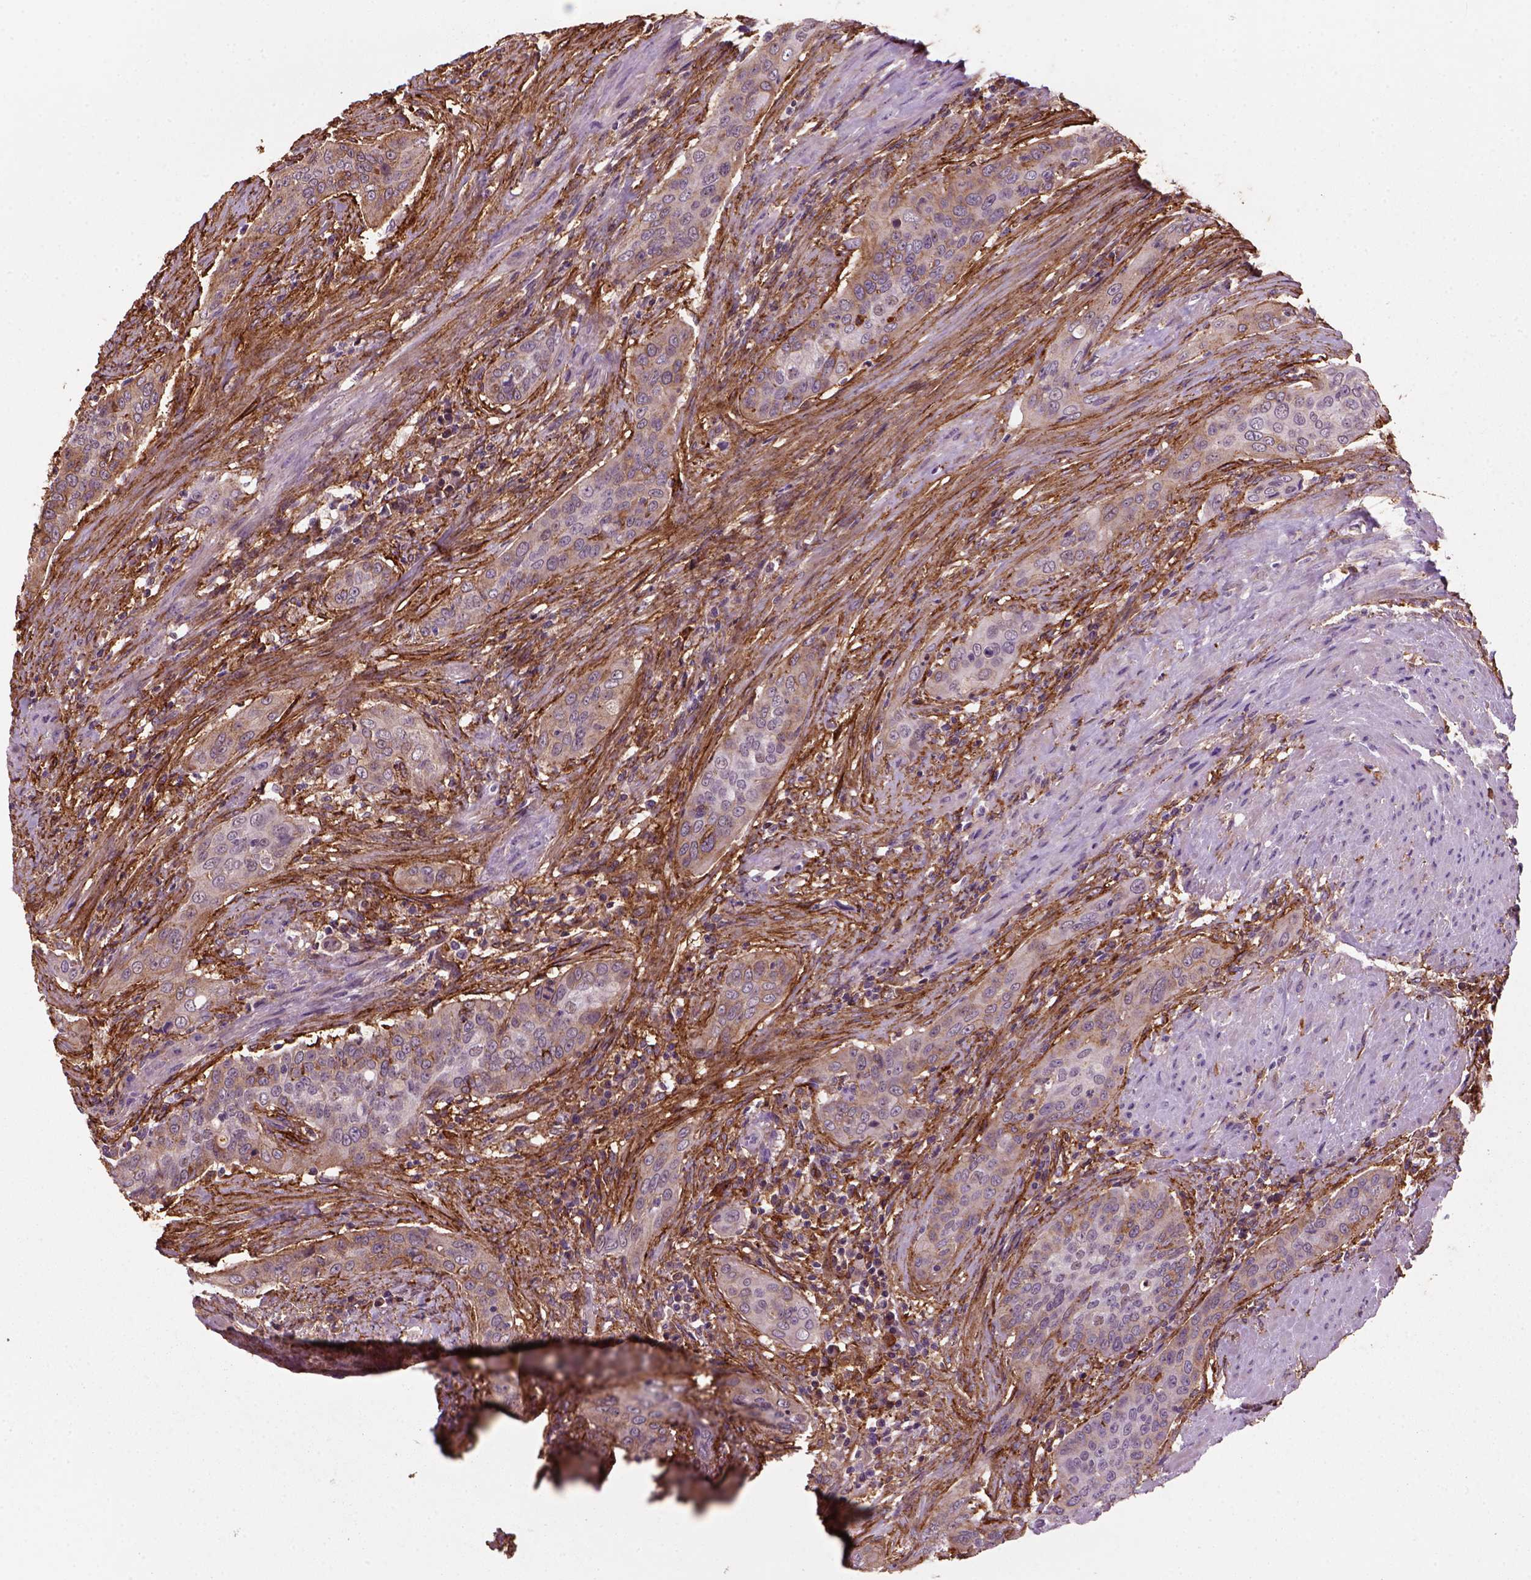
{"staining": {"intensity": "weak", "quantity": "25%-75%", "location": "cytoplasmic/membranous"}, "tissue": "urothelial cancer", "cell_type": "Tumor cells", "image_type": "cancer", "snomed": [{"axis": "morphology", "description": "Urothelial carcinoma, High grade"}, {"axis": "topography", "description": "Urinary bladder"}], "caption": "High-grade urothelial carcinoma stained with a brown dye displays weak cytoplasmic/membranous positive expression in about 25%-75% of tumor cells.", "gene": "MARCKS", "patient": {"sex": "male", "age": 82}}